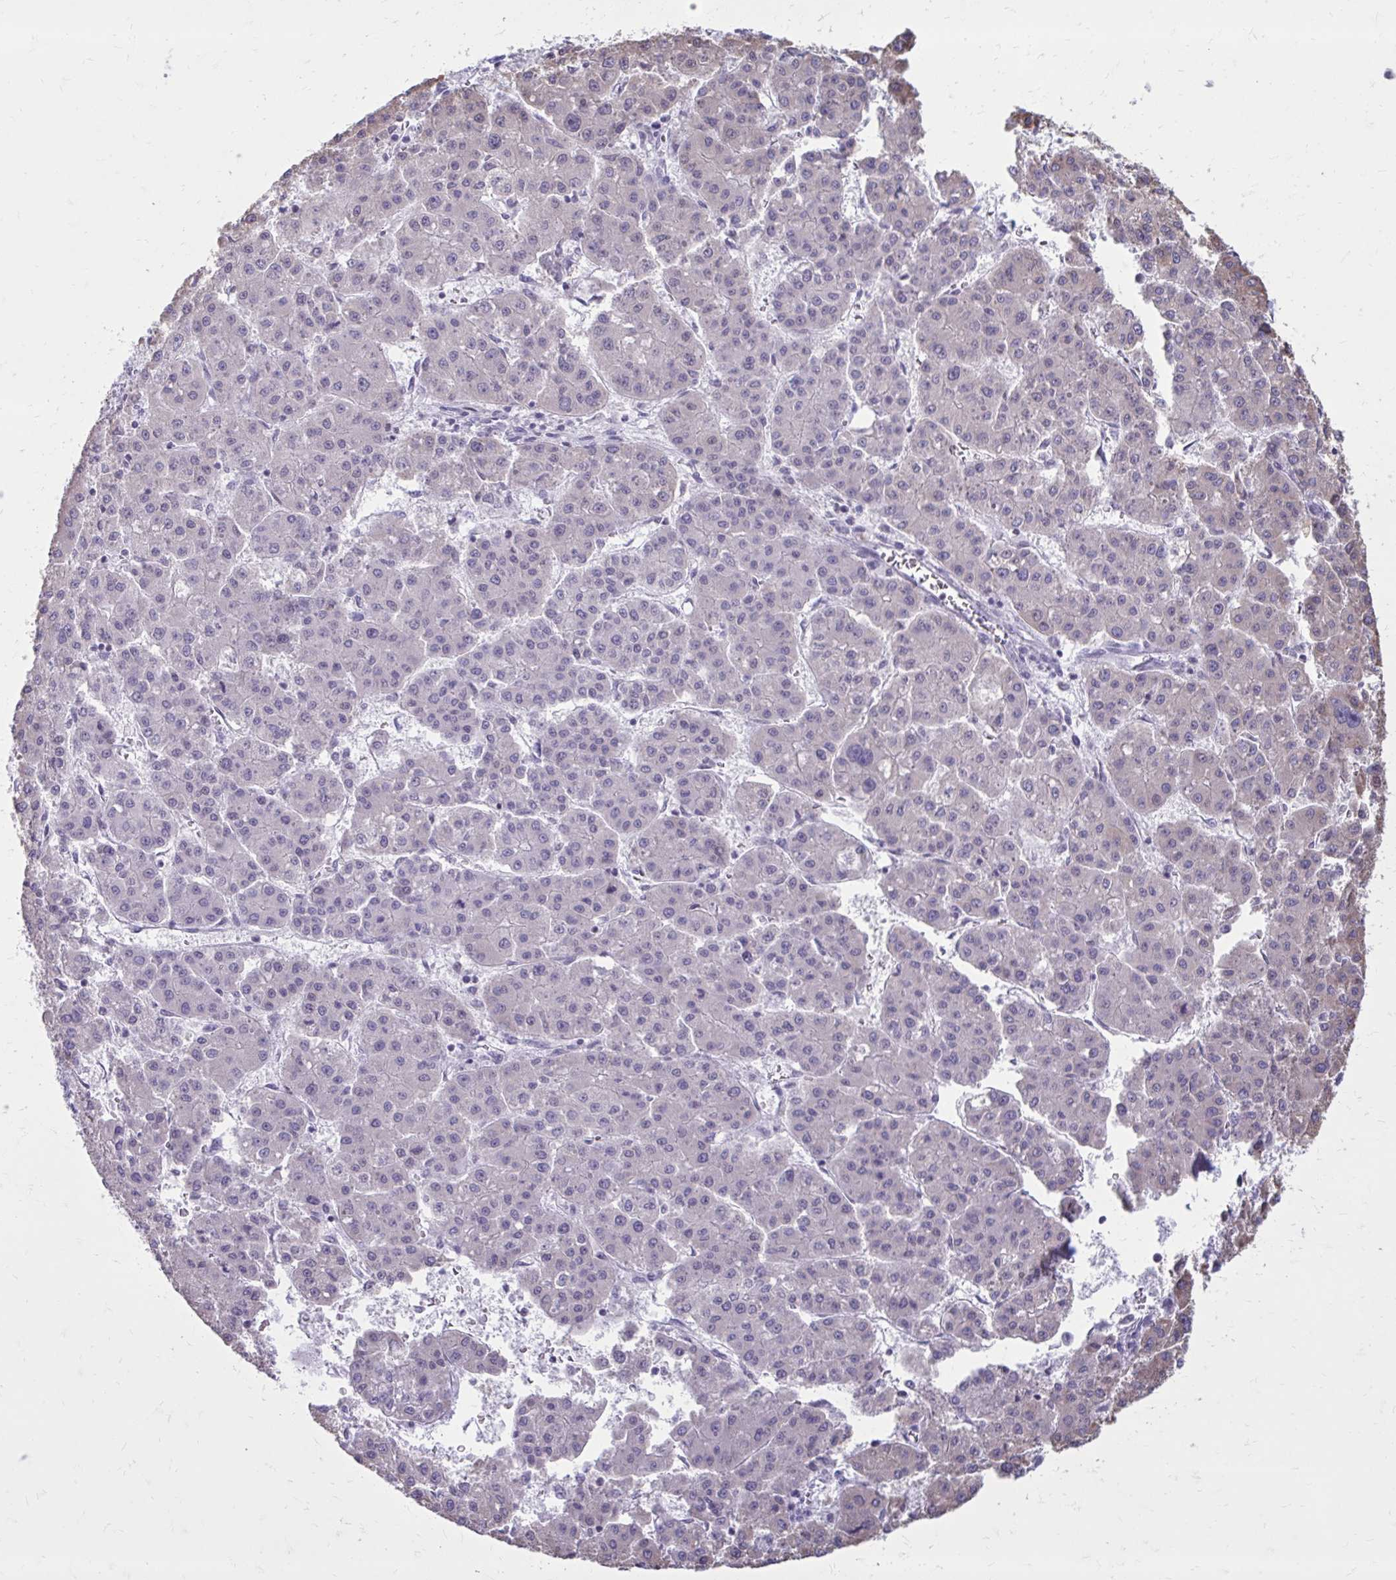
{"staining": {"intensity": "negative", "quantity": "none", "location": "none"}, "tissue": "liver cancer", "cell_type": "Tumor cells", "image_type": "cancer", "snomed": [{"axis": "morphology", "description": "Carcinoma, Hepatocellular, NOS"}, {"axis": "topography", "description": "Liver"}], "caption": "Immunohistochemical staining of human liver cancer exhibits no significant positivity in tumor cells. The staining is performed using DAB (3,3'-diaminobenzidine) brown chromogen with nuclei counter-stained in using hematoxylin.", "gene": "PROSER1", "patient": {"sex": "male", "age": 73}}